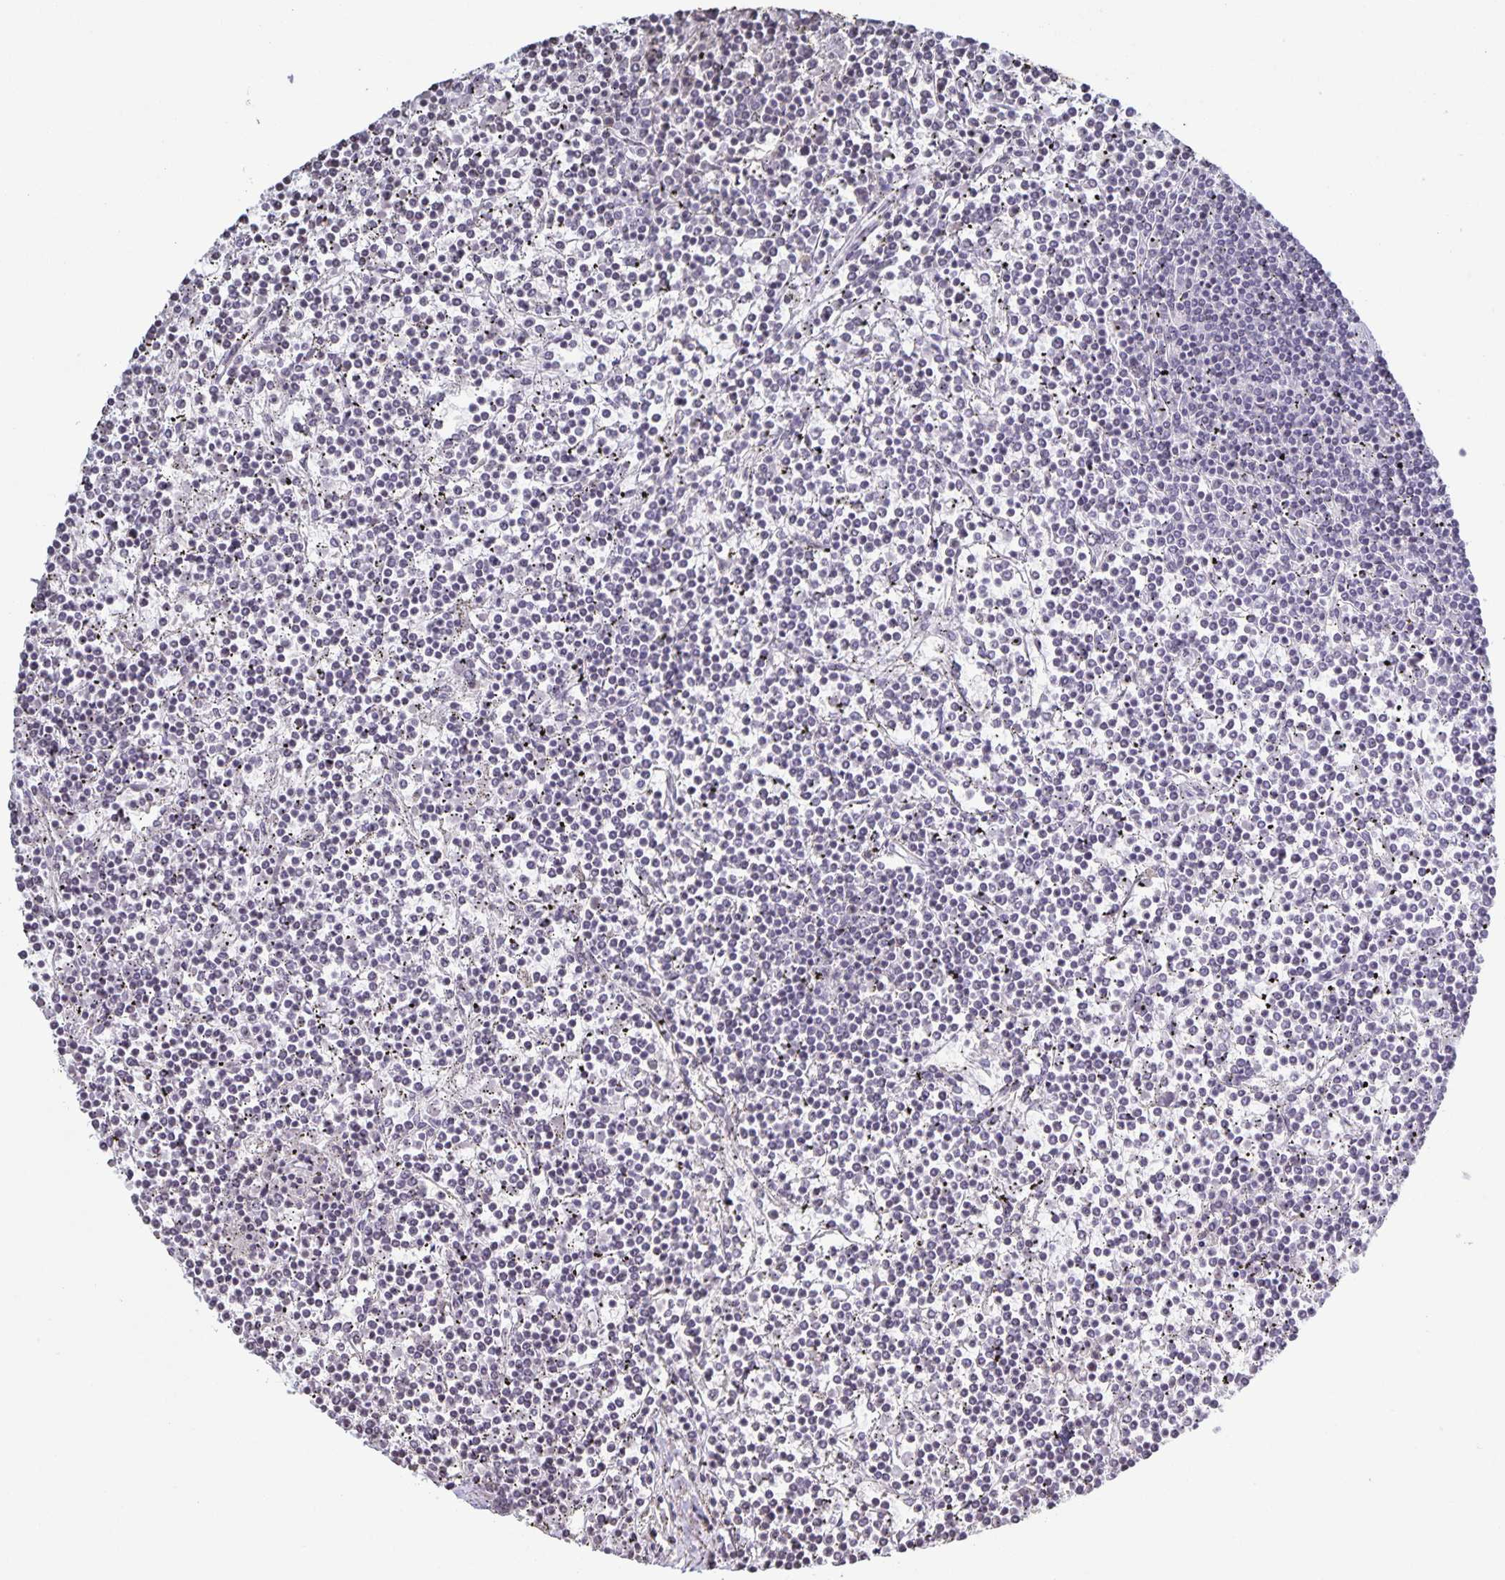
{"staining": {"intensity": "negative", "quantity": "none", "location": "none"}, "tissue": "lymphoma", "cell_type": "Tumor cells", "image_type": "cancer", "snomed": [{"axis": "morphology", "description": "Malignant lymphoma, non-Hodgkin's type, Low grade"}, {"axis": "topography", "description": "Spleen"}], "caption": "Photomicrograph shows no protein expression in tumor cells of lymphoma tissue.", "gene": "AQP4", "patient": {"sex": "female", "age": 19}}